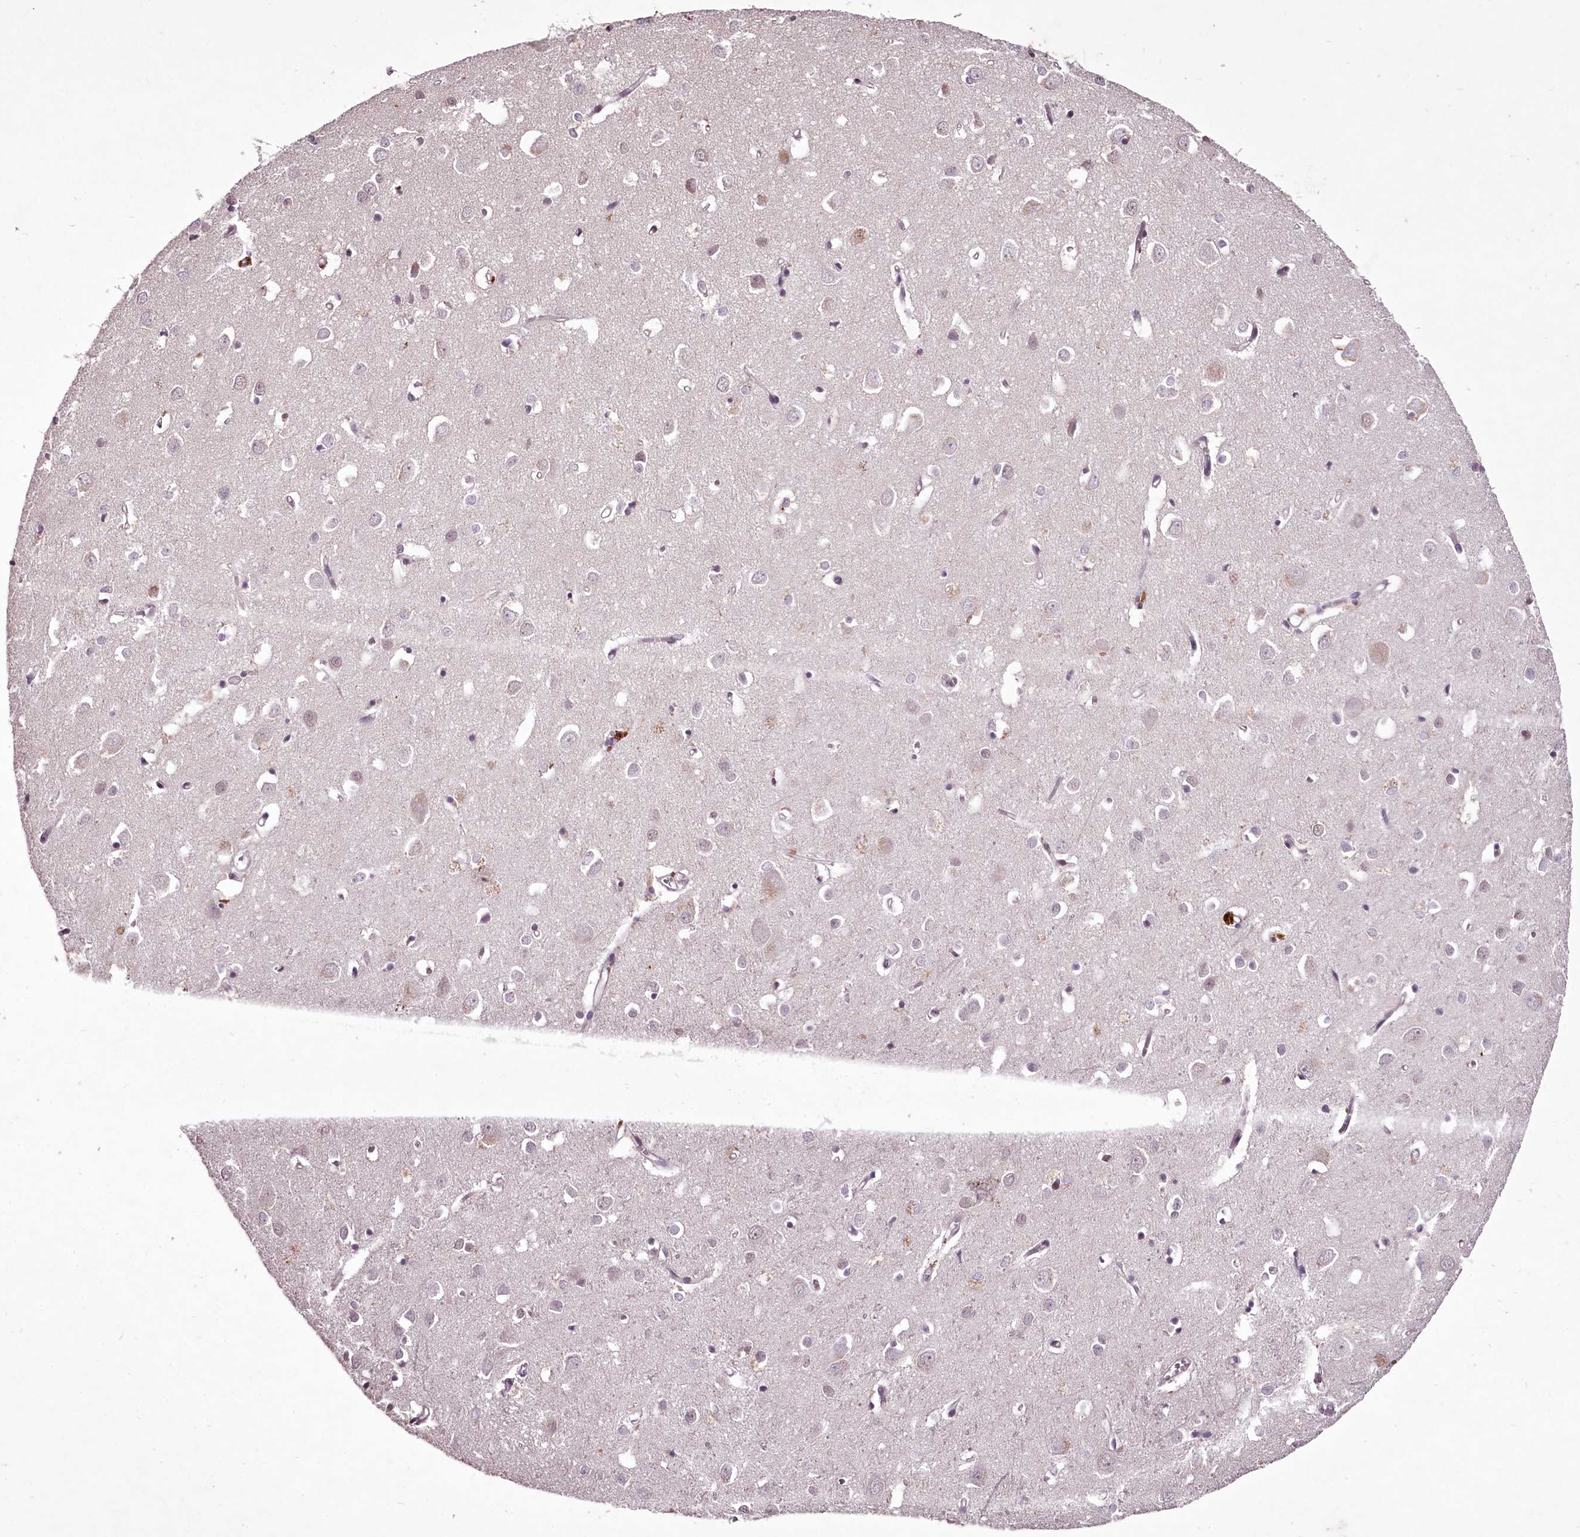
{"staining": {"intensity": "weak", "quantity": "25%-75%", "location": "cytoplasmic/membranous"}, "tissue": "cerebral cortex", "cell_type": "Endothelial cells", "image_type": "normal", "snomed": [{"axis": "morphology", "description": "Normal tissue, NOS"}, {"axis": "topography", "description": "Cerebral cortex"}], "caption": "High-power microscopy captured an immunohistochemistry histopathology image of normal cerebral cortex, revealing weak cytoplasmic/membranous expression in about 25%-75% of endothelial cells.", "gene": "C1orf56", "patient": {"sex": "female", "age": 64}}